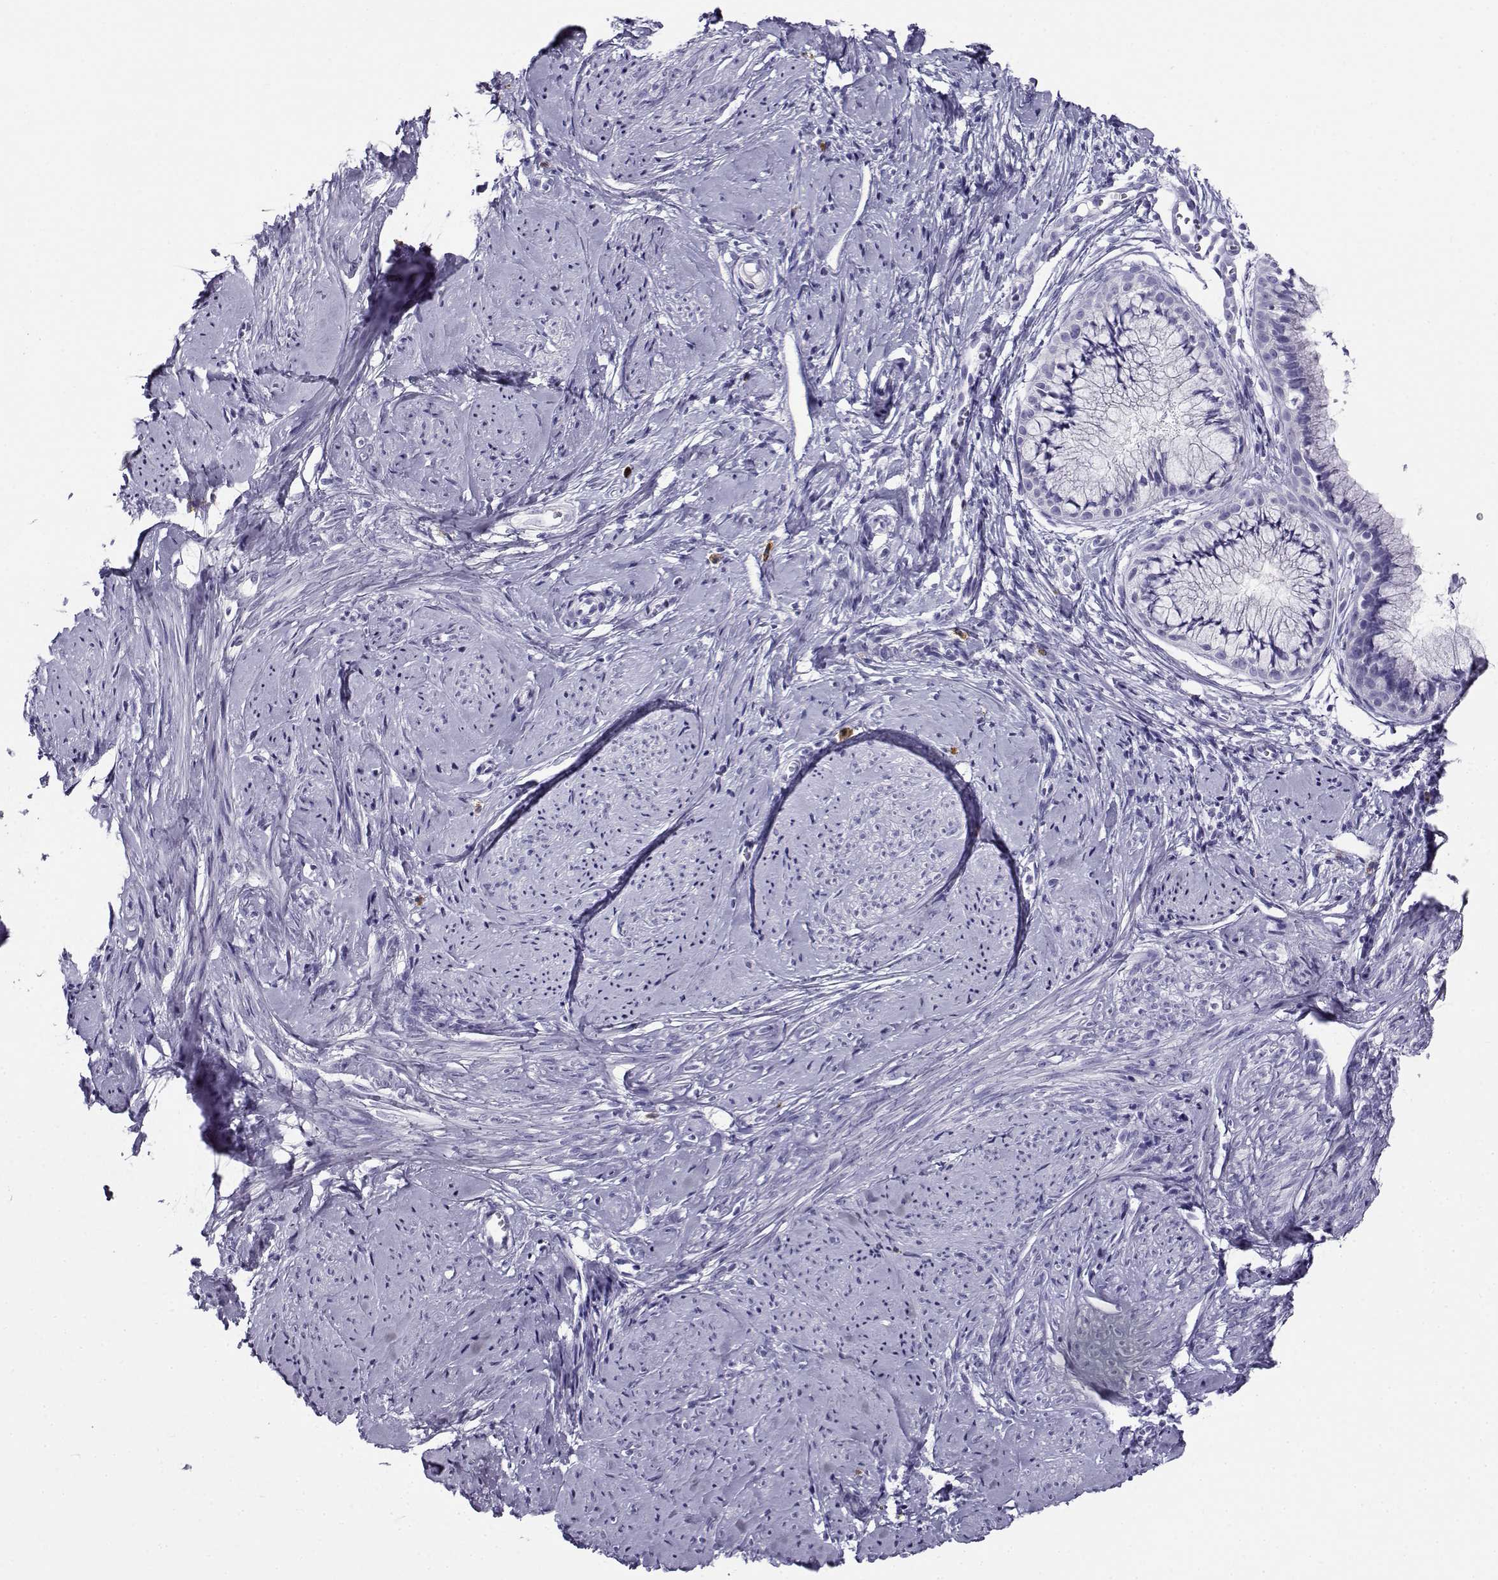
{"staining": {"intensity": "negative", "quantity": "none", "location": "none"}, "tissue": "smooth muscle", "cell_type": "Smooth muscle cells", "image_type": "normal", "snomed": [{"axis": "morphology", "description": "Normal tissue, NOS"}, {"axis": "topography", "description": "Smooth muscle"}], "caption": "Smooth muscle cells show no significant staining in benign smooth muscle. The staining is performed using DAB brown chromogen with nuclei counter-stained in using hematoxylin.", "gene": "CABS1", "patient": {"sex": "female", "age": 48}}